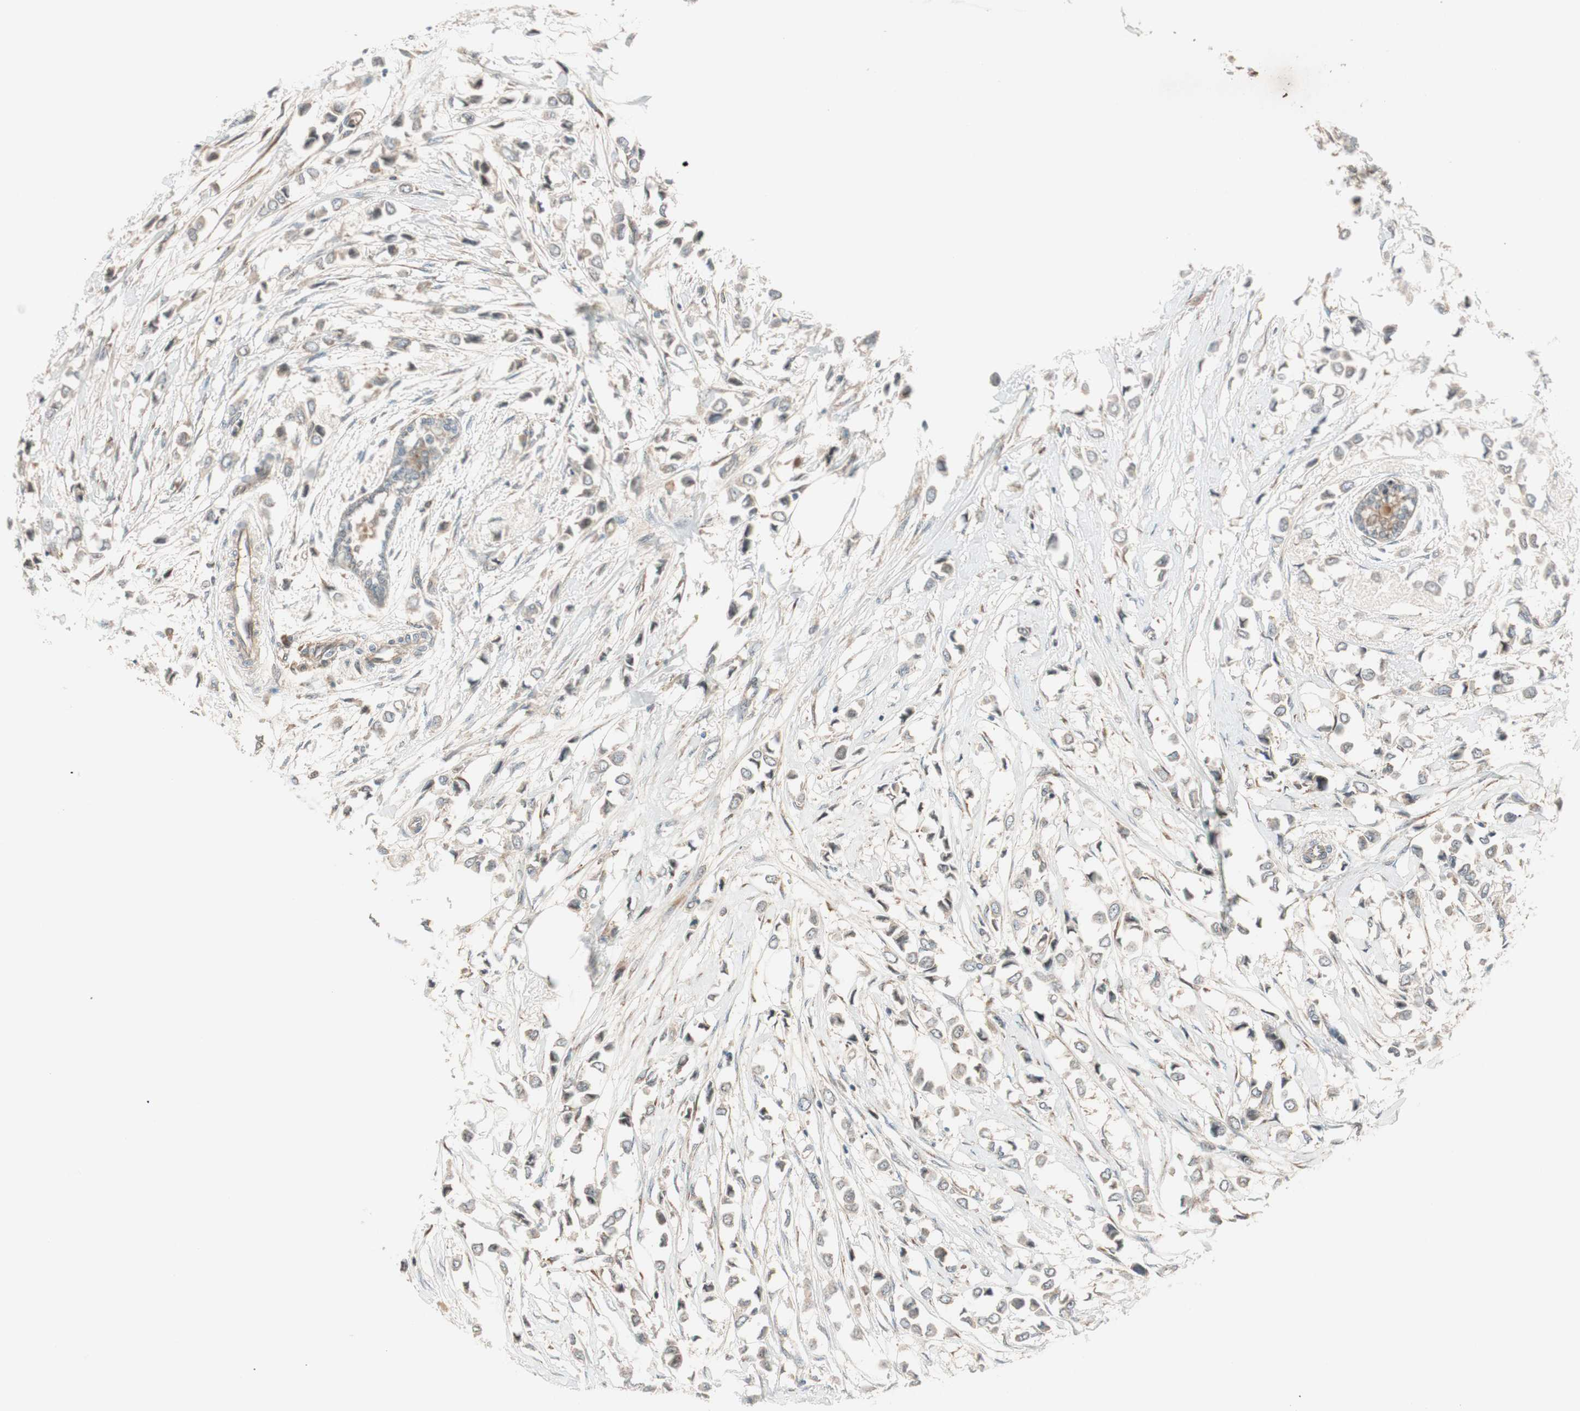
{"staining": {"intensity": "weak", "quantity": "<25%", "location": "cytoplasmic/membranous"}, "tissue": "breast cancer", "cell_type": "Tumor cells", "image_type": "cancer", "snomed": [{"axis": "morphology", "description": "Lobular carcinoma"}, {"axis": "topography", "description": "Breast"}], "caption": "This is an immunohistochemistry photomicrograph of human breast cancer. There is no staining in tumor cells.", "gene": "ABI1", "patient": {"sex": "female", "age": 51}}